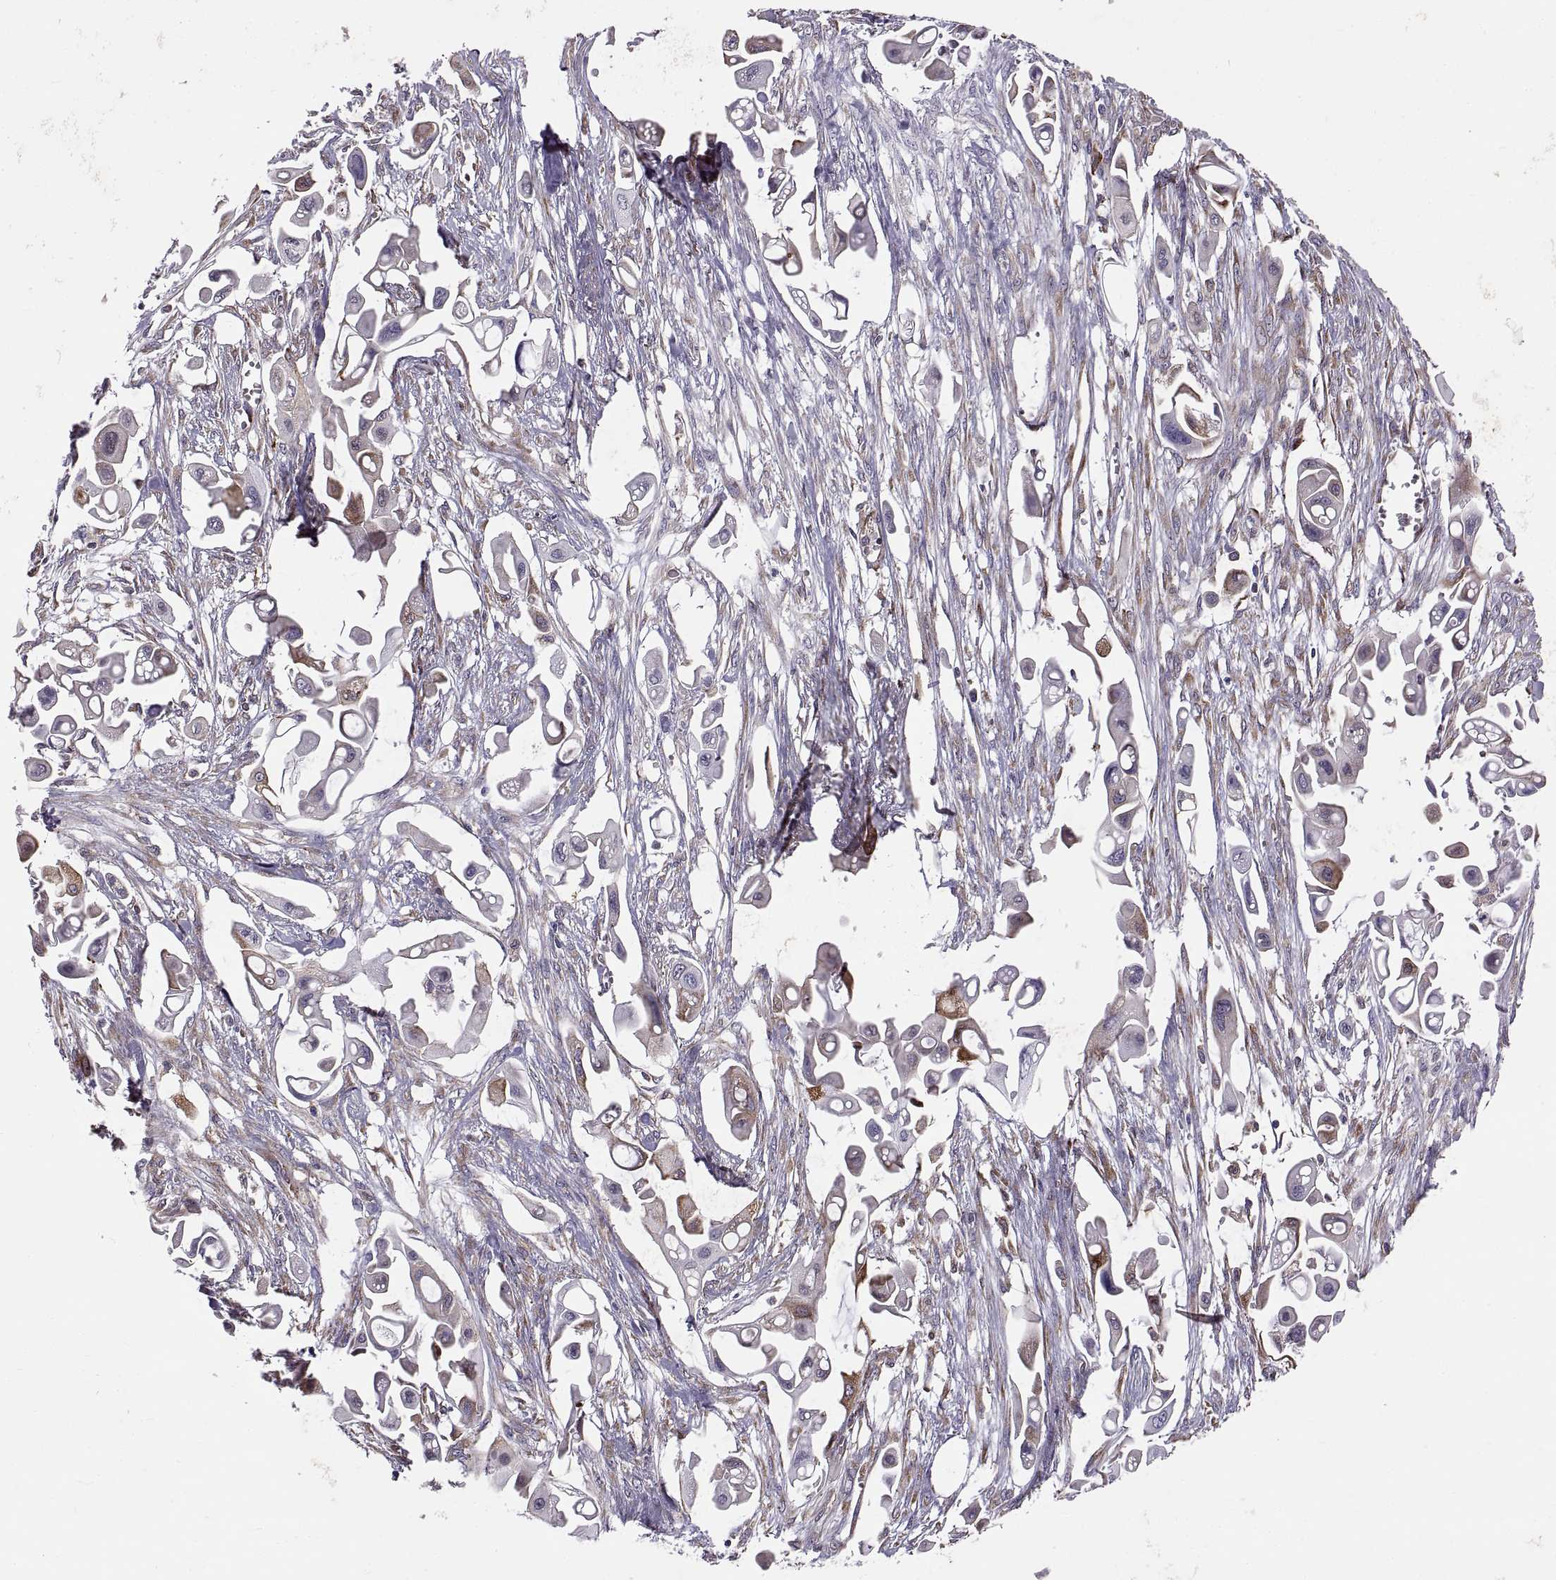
{"staining": {"intensity": "moderate", "quantity": "<25%", "location": "cytoplasmic/membranous"}, "tissue": "pancreatic cancer", "cell_type": "Tumor cells", "image_type": "cancer", "snomed": [{"axis": "morphology", "description": "Adenocarcinoma, NOS"}, {"axis": "topography", "description": "Pancreas"}], "caption": "Pancreatic cancer was stained to show a protein in brown. There is low levels of moderate cytoplasmic/membranous positivity in approximately <25% of tumor cells. (DAB = brown stain, brightfield microscopy at high magnification).", "gene": "PLEKHB2", "patient": {"sex": "male", "age": 50}}